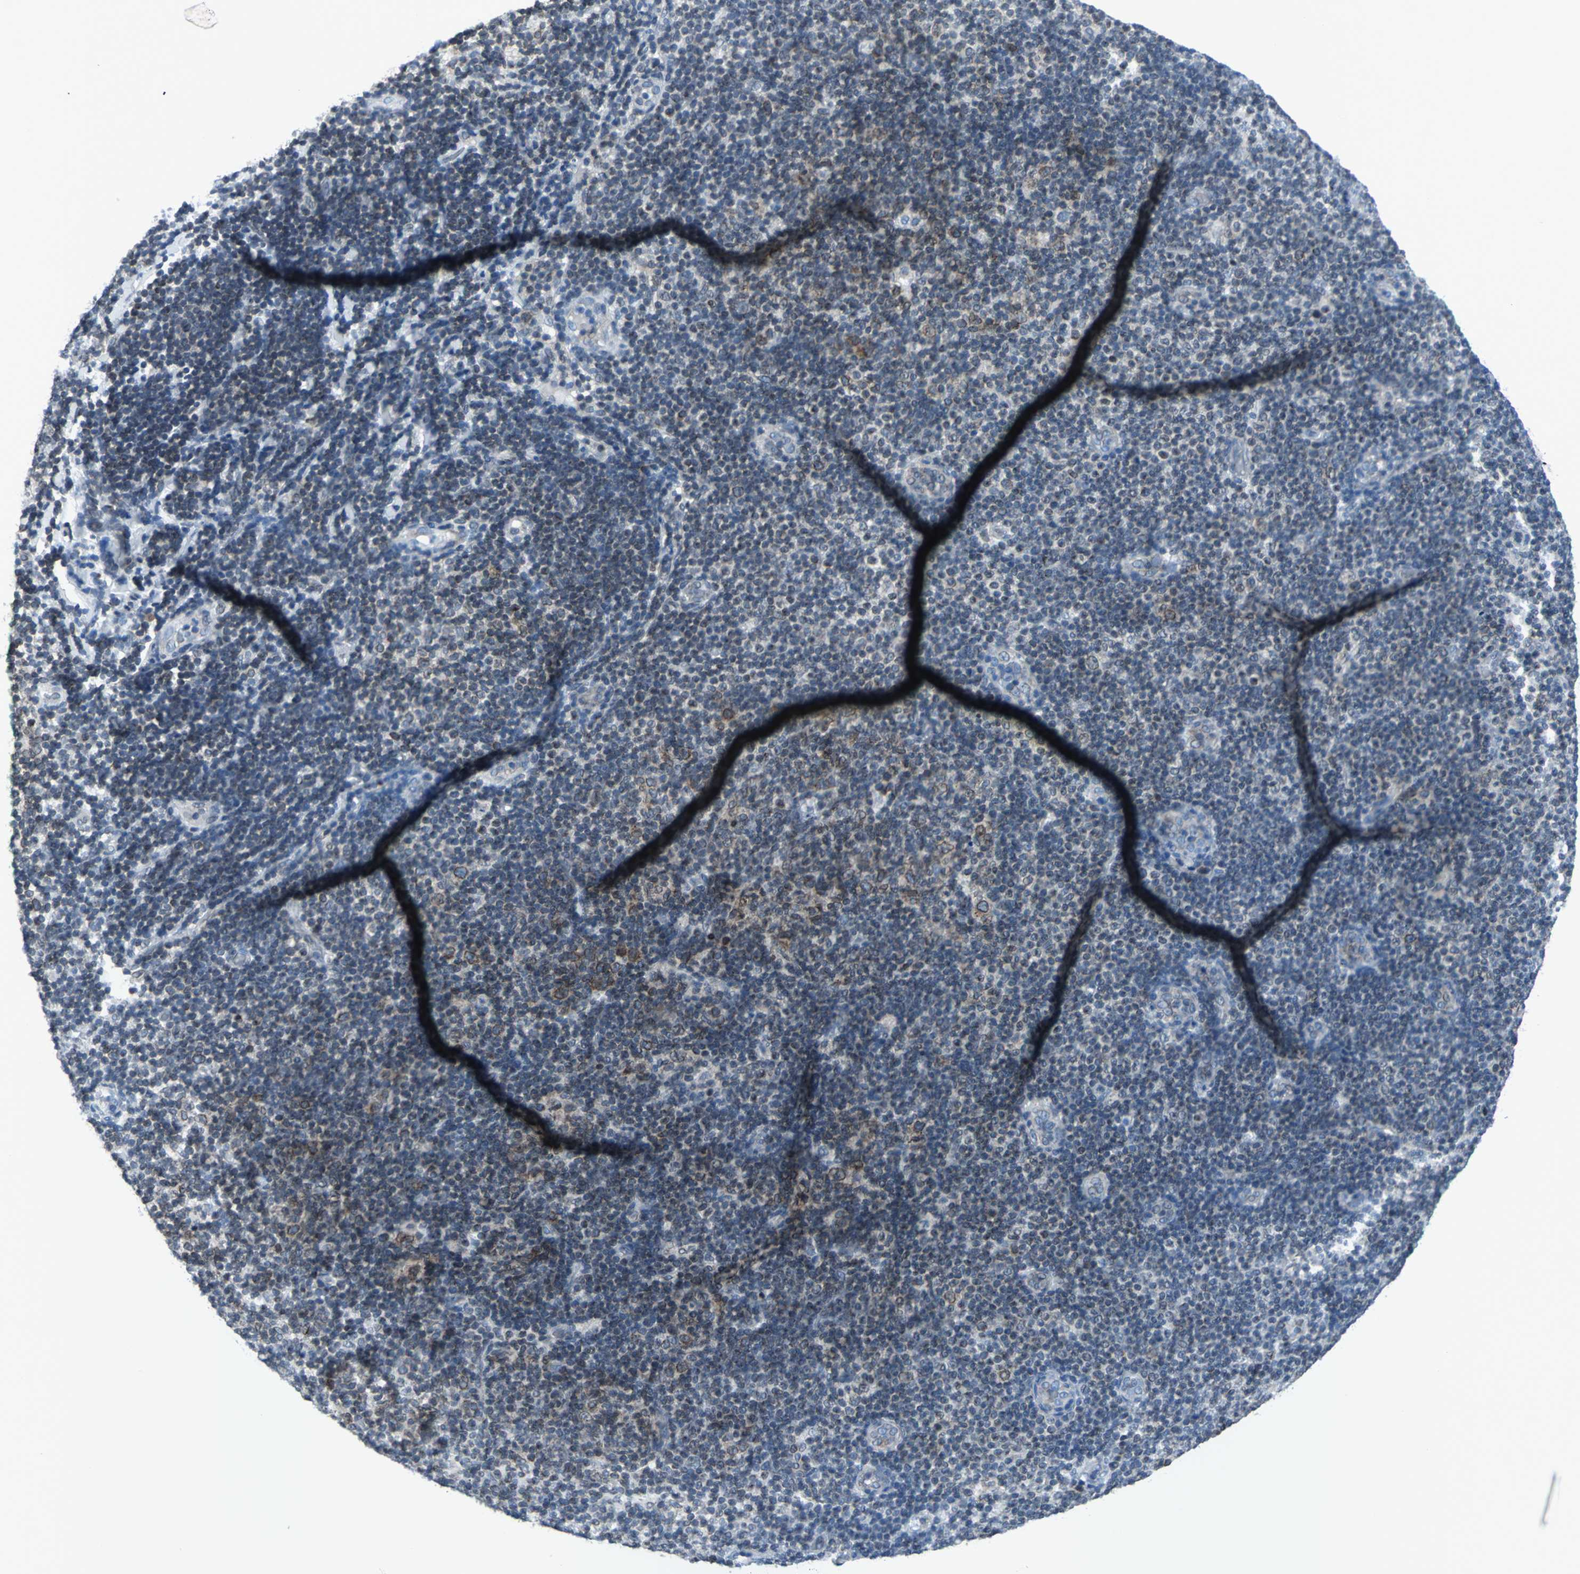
{"staining": {"intensity": "weak", "quantity": "25%-75%", "location": "cytoplasmic/membranous"}, "tissue": "lymphoma", "cell_type": "Tumor cells", "image_type": "cancer", "snomed": [{"axis": "morphology", "description": "Malignant lymphoma, non-Hodgkin's type, Low grade"}, {"axis": "topography", "description": "Lymph node"}], "caption": "Immunohistochemical staining of low-grade malignant lymphoma, non-Hodgkin's type shows low levels of weak cytoplasmic/membranous positivity in about 25%-75% of tumor cells. (DAB (3,3'-diaminobenzidine) IHC, brown staining for protein, blue staining for nuclei).", "gene": "SNUPN", "patient": {"sex": "male", "age": 83}}